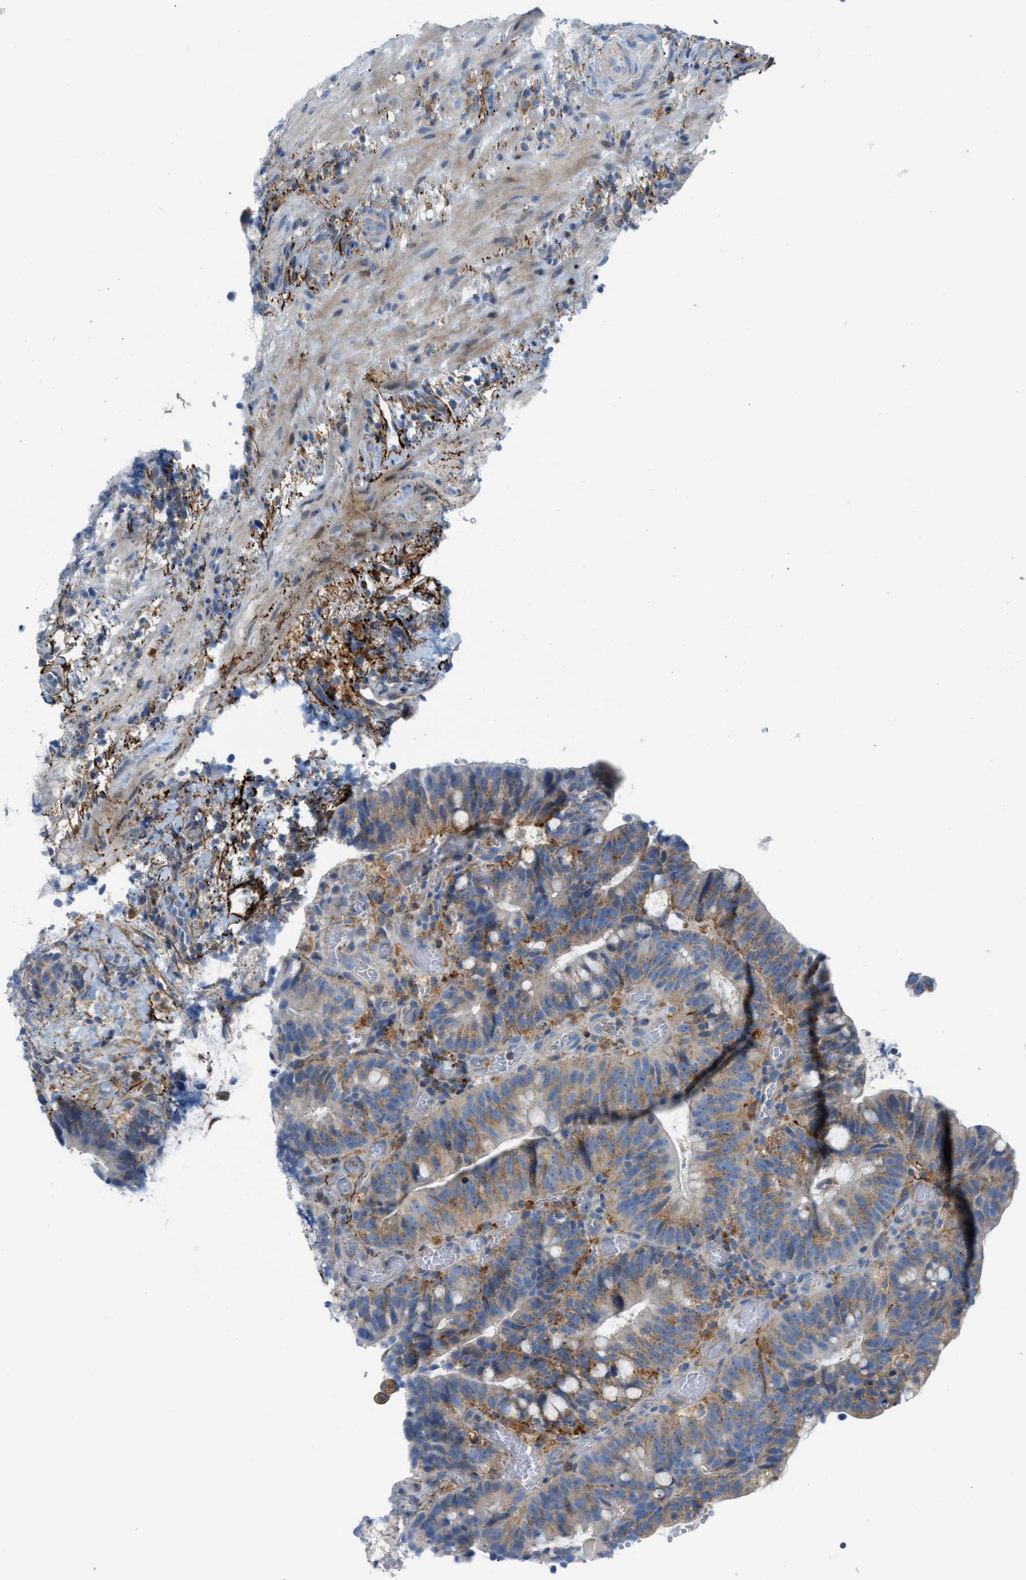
{"staining": {"intensity": "moderate", "quantity": ">75%", "location": "cytoplasmic/membranous"}, "tissue": "colorectal cancer", "cell_type": "Tumor cells", "image_type": "cancer", "snomed": [{"axis": "morphology", "description": "Adenocarcinoma, NOS"}, {"axis": "topography", "description": "Colon"}], "caption": "The immunohistochemical stain labels moderate cytoplasmic/membranous expression in tumor cells of colorectal adenocarcinoma tissue.", "gene": "LMBRD1", "patient": {"sex": "female", "age": 66}}